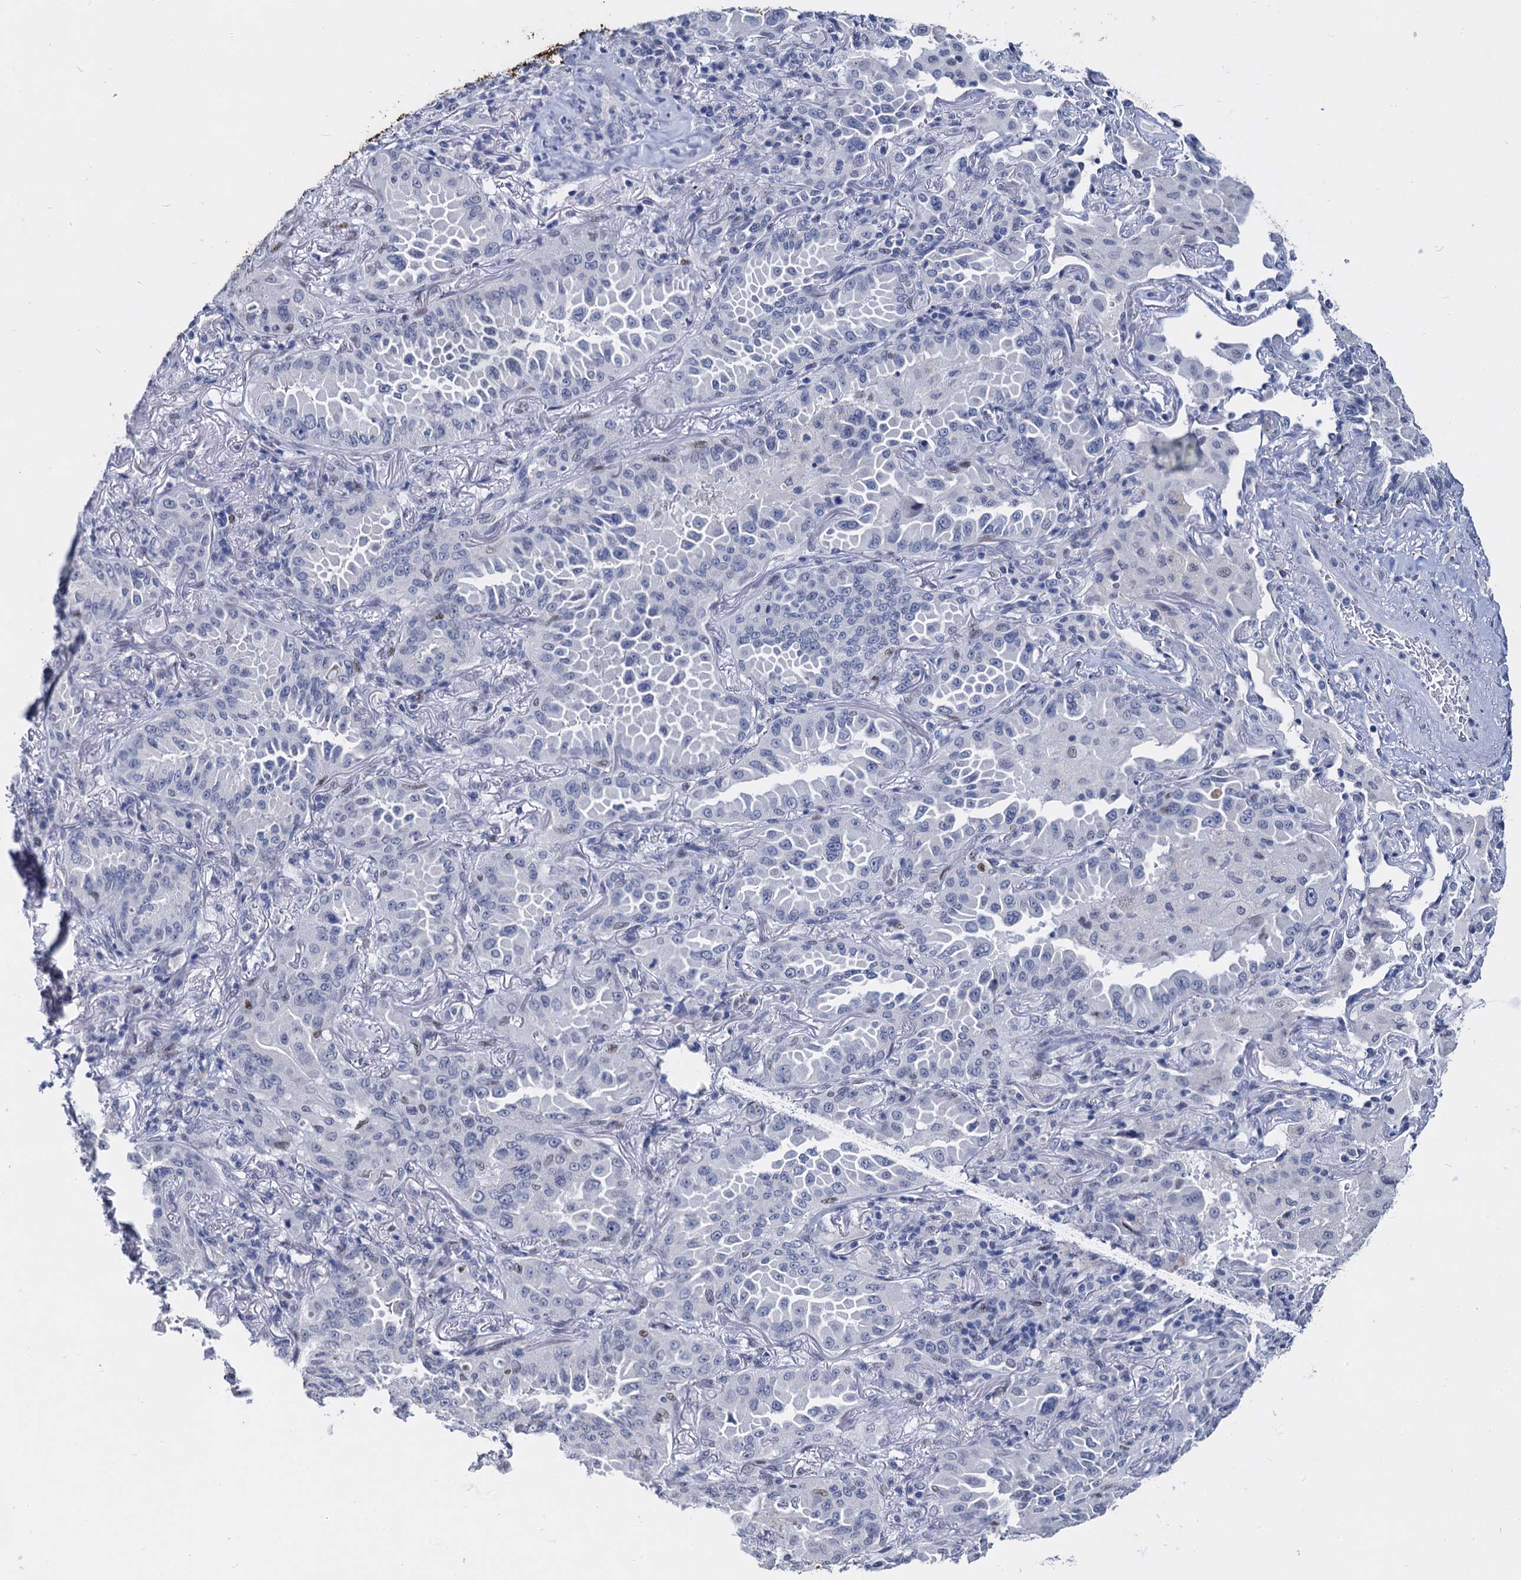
{"staining": {"intensity": "negative", "quantity": "none", "location": "none"}, "tissue": "lung cancer", "cell_type": "Tumor cells", "image_type": "cancer", "snomed": [{"axis": "morphology", "description": "Adenocarcinoma, NOS"}, {"axis": "topography", "description": "Lung"}], "caption": "IHC of human lung cancer (adenocarcinoma) displays no positivity in tumor cells.", "gene": "MAGEA4", "patient": {"sex": "female", "age": 69}}